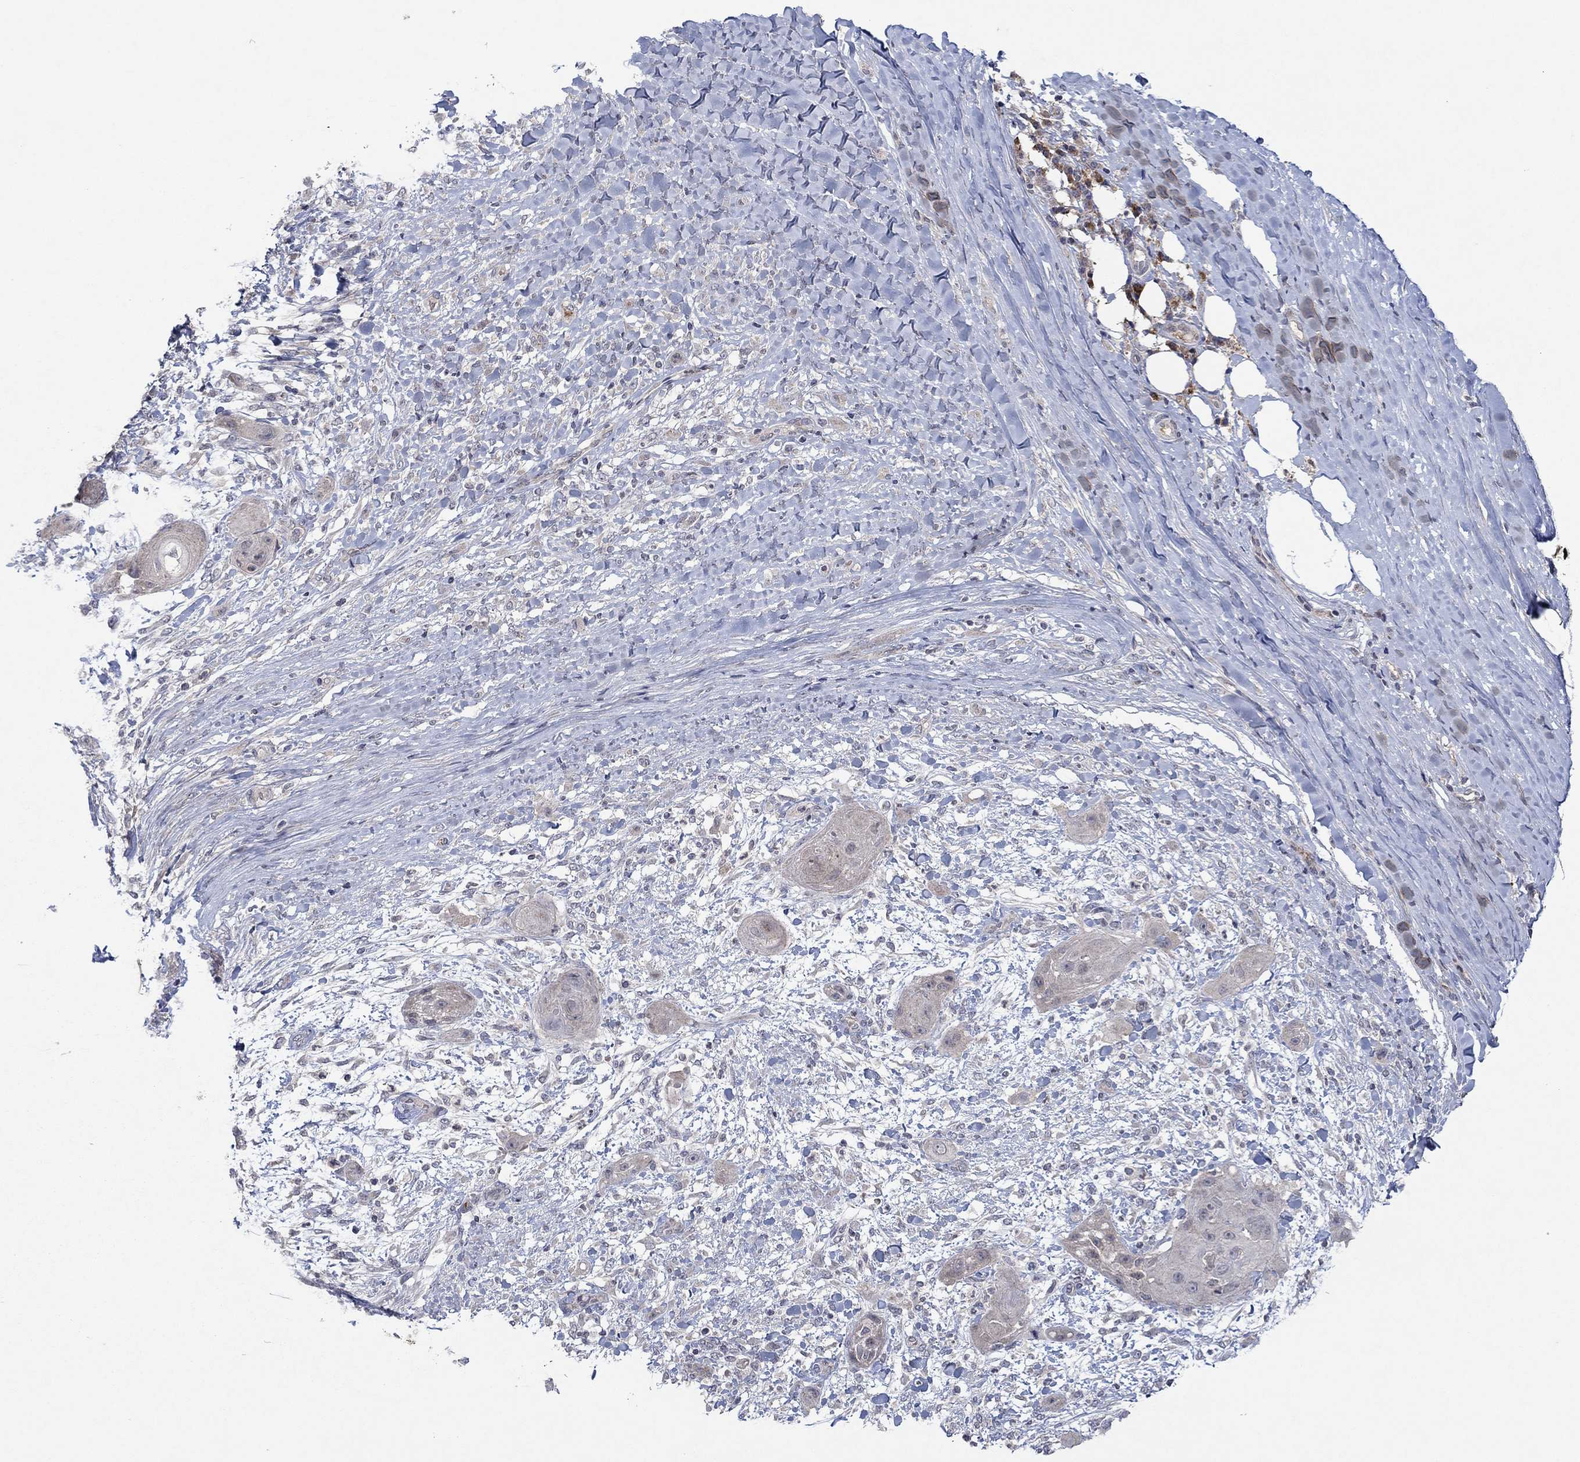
{"staining": {"intensity": "negative", "quantity": "none", "location": "none"}, "tissue": "skin cancer", "cell_type": "Tumor cells", "image_type": "cancer", "snomed": [{"axis": "morphology", "description": "Squamous cell carcinoma, NOS"}, {"axis": "topography", "description": "Skin"}], "caption": "IHC photomicrograph of neoplastic tissue: skin cancer stained with DAB (3,3'-diaminobenzidine) displays no significant protein positivity in tumor cells. (DAB (3,3'-diaminobenzidine) immunohistochemistry visualized using brightfield microscopy, high magnification).", "gene": "IL4", "patient": {"sex": "male", "age": 62}}